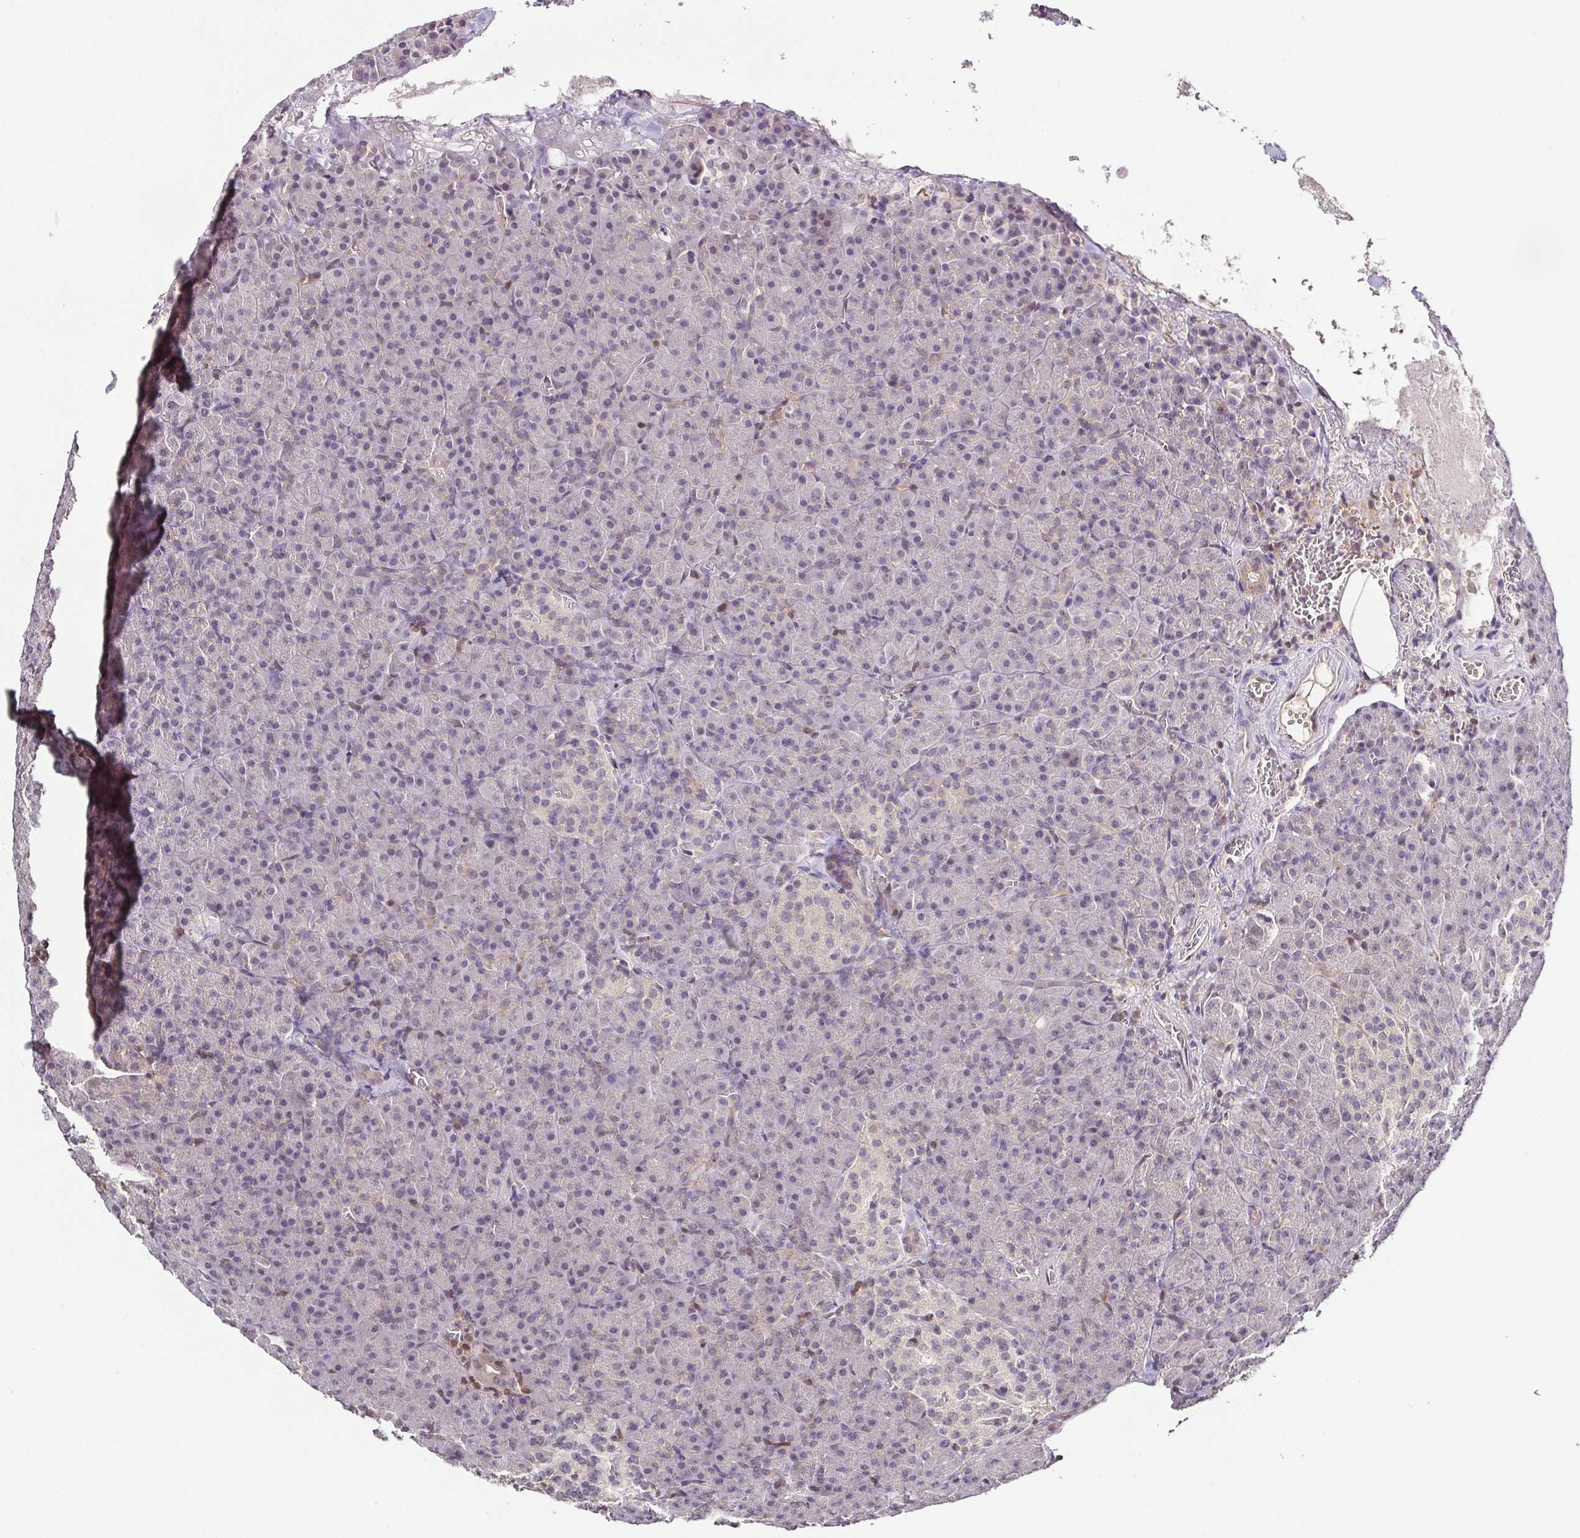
{"staining": {"intensity": "moderate", "quantity": "<25%", "location": "cytoplasmic/membranous,nuclear"}, "tissue": "pancreas", "cell_type": "Exocrine glandular cells", "image_type": "normal", "snomed": [{"axis": "morphology", "description": "Normal tissue, NOS"}, {"axis": "topography", "description": "Pancreas"}], "caption": "A photomicrograph showing moderate cytoplasmic/membranous,nuclear positivity in approximately <25% of exocrine glandular cells in unremarkable pancreas, as visualized by brown immunohistochemical staining.", "gene": "PSMB9", "patient": {"sex": "female", "age": 74}}